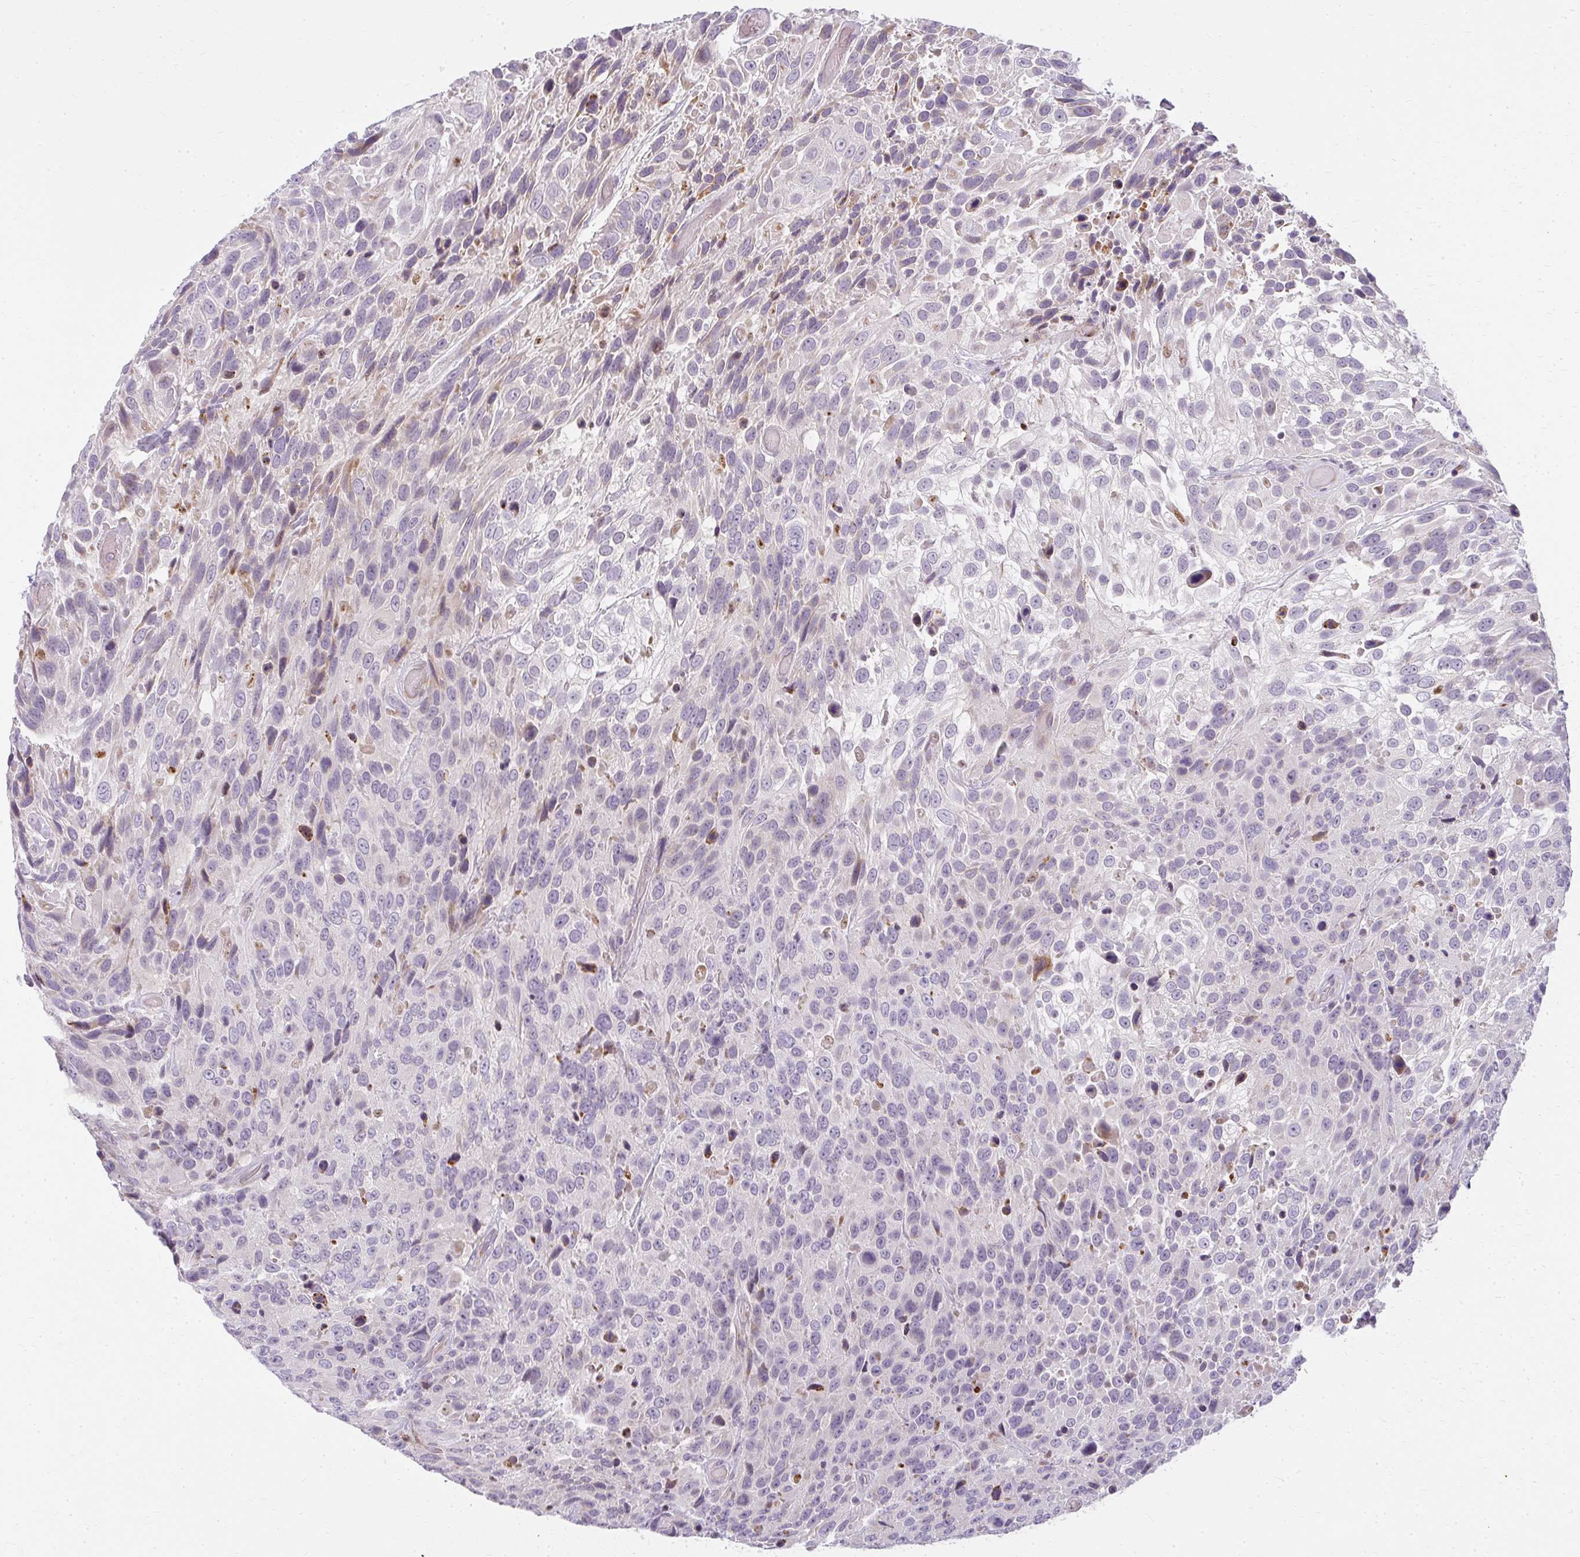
{"staining": {"intensity": "negative", "quantity": "none", "location": "none"}, "tissue": "urothelial cancer", "cell_type": "Tumor cells", "image_type": "cancer", "snomed": [{"axis": "morphology", "description": "Urothelial carcinoma, High grade"}, {"axis": "topography", "description": "Urinary bladder"}], "caption": "The immunohistochemistry micrograph has no significant positivity in tumor cells of urothelial carcinoma (high-grade) tissue.", "gene": "ZFYVE26", "patient": {"sex": "female", "age": 70}}